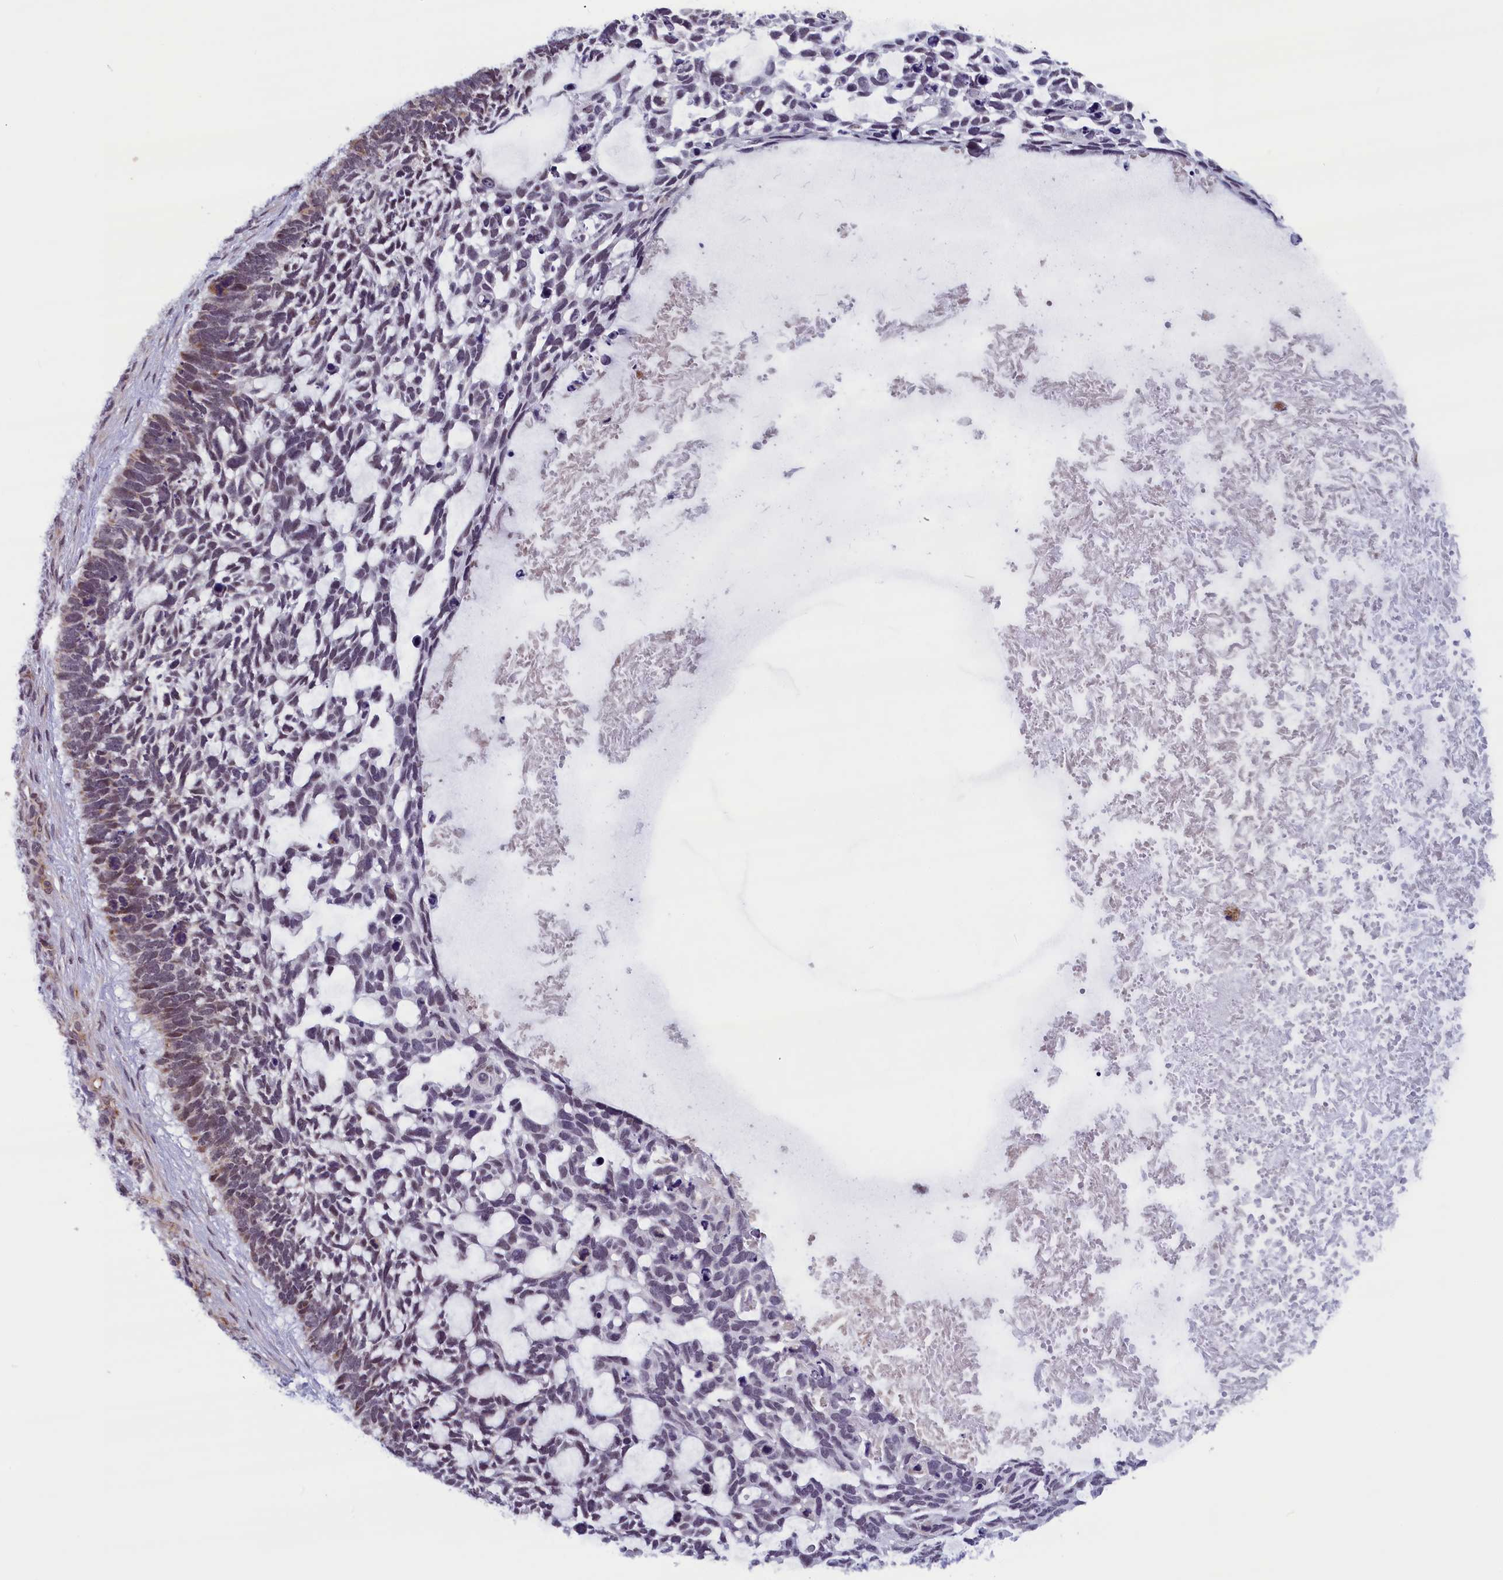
{"staining": {"intensity": "weak", "quantity": "<25%", "location": "cytoplasmic/membranous,nuclear"}, "tissue": "skin cancer", "cell_type": "Tumor cells", "image_type": "cancer", "snomed": [{"axis": "morphology", "description": "Basal cell carcinoma"}, {"axis": "topography", "description": "Skin"}], "caption": "Protein analysis of skin cancer (basal cell carcinoma) demonstrates no significant staining in tumor cells.", "gene": "KCNK6", "patient": {"sex": "male", "age": 88}}